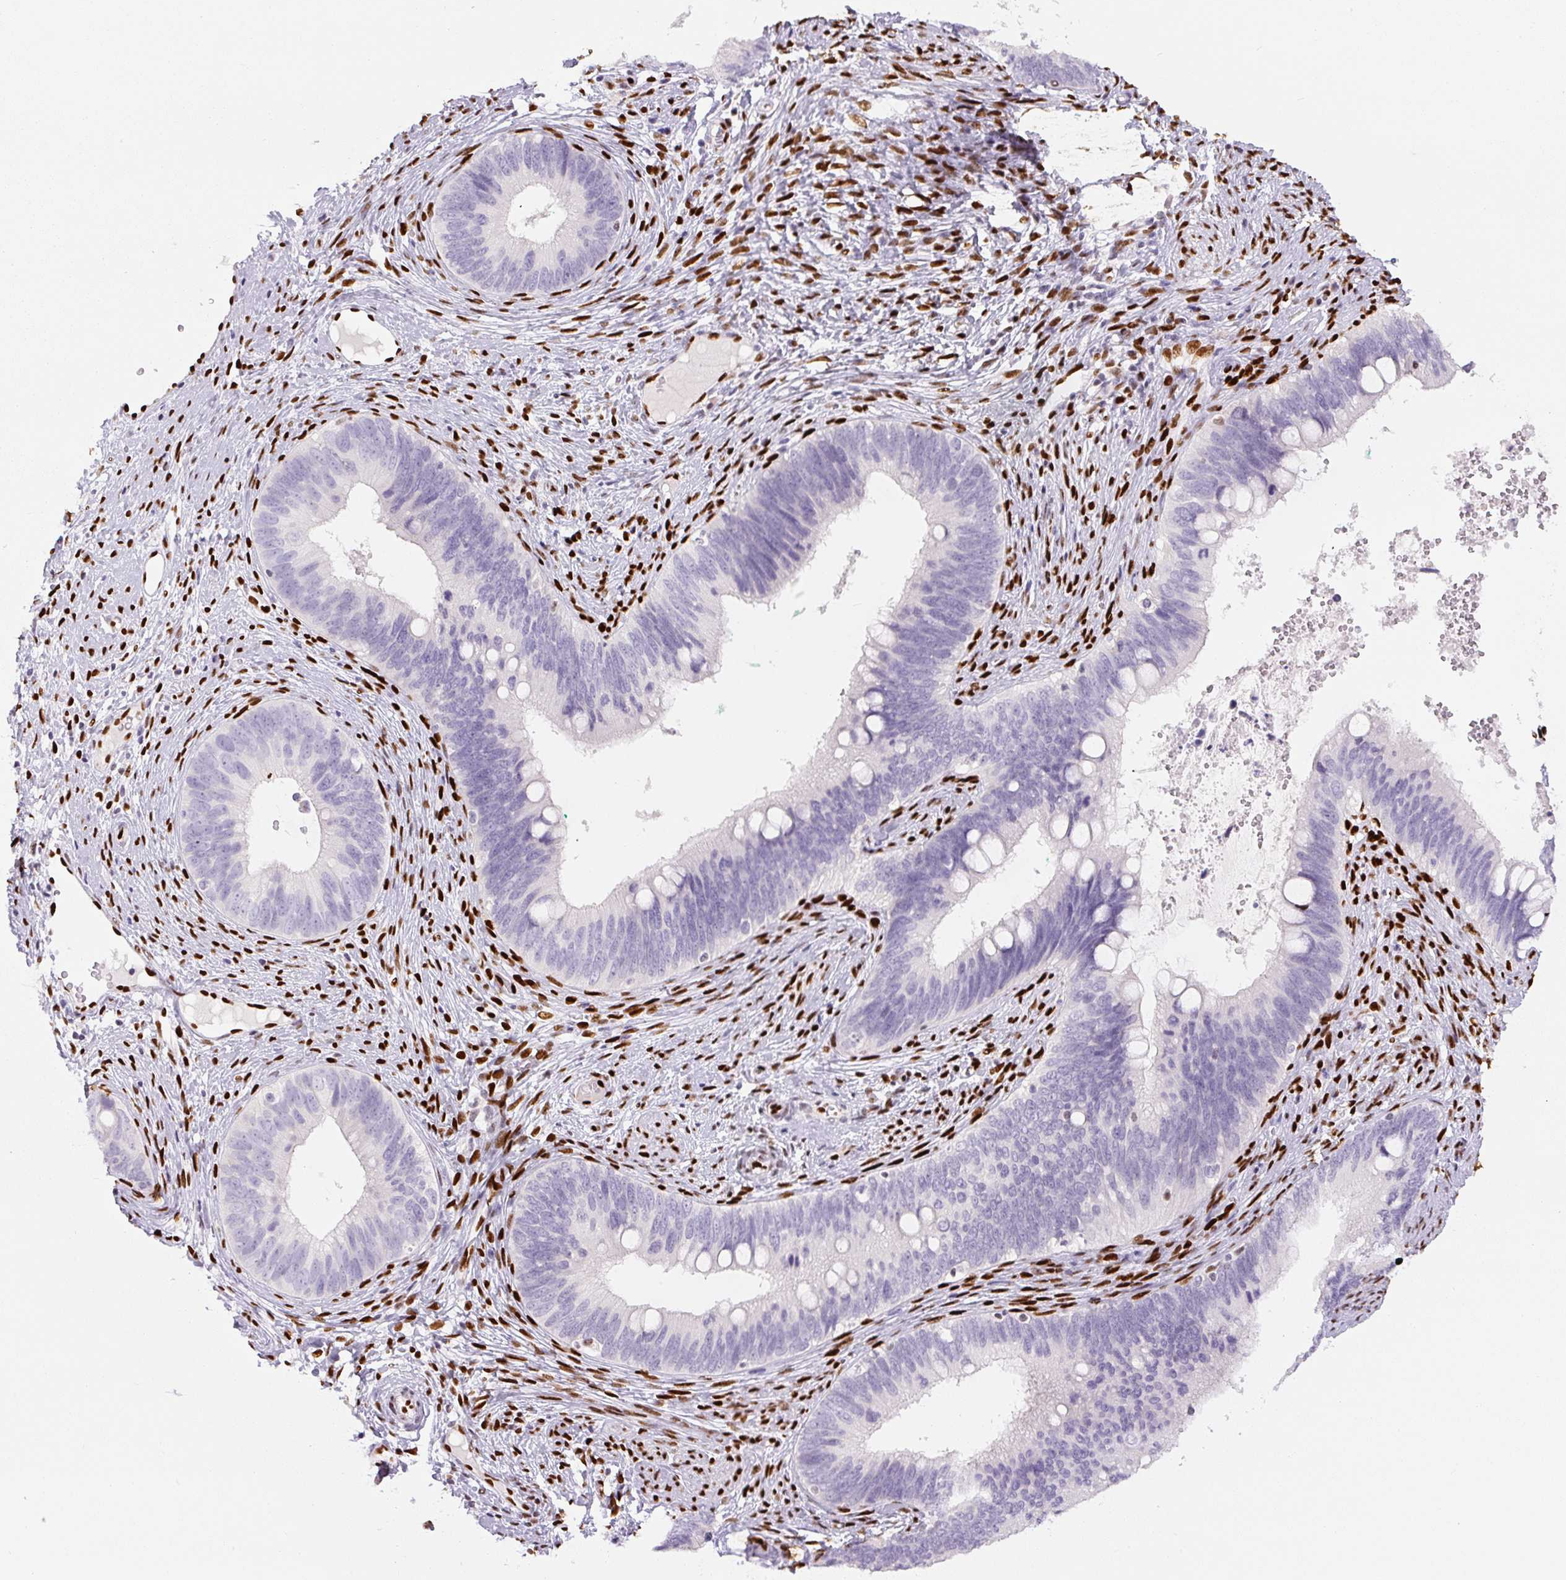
{"staining": {"intensity": "negative", "quantity": "none", "location": "none"}, "tissue": "cervical cancer", "cell_type": "Tumor cells", "image_type": "cancer", "snomed": [{"axis": "morphology", "description": "Adenocarcinoma, NOS"}, {"axis": "topography", "description": "Cervix"}], "caption": "This is an immunohistochemistry histopathology image of cervical cancer. There is no positivity in tumor cells.", "gene": "ZEB1", "patient": {"sex": "female", "age": 42}}